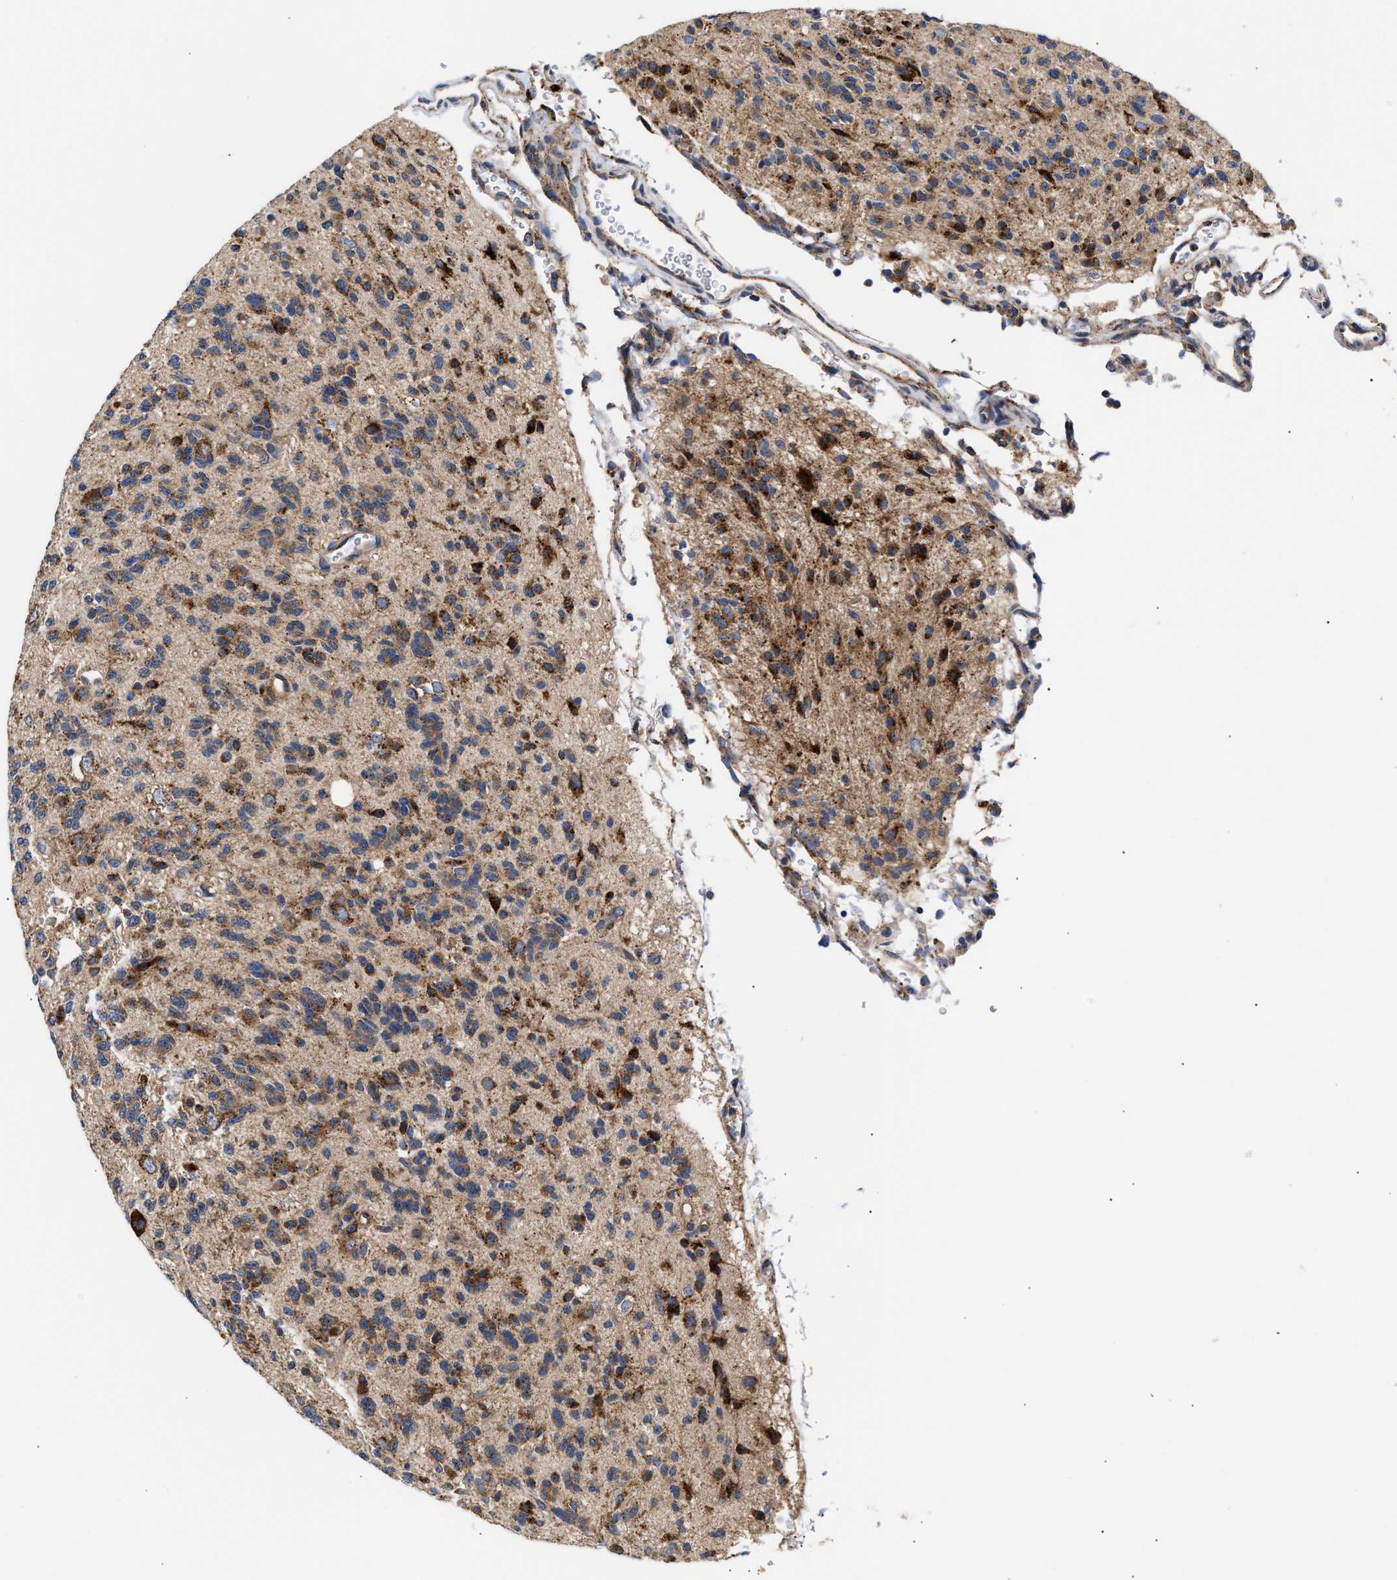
{"staining": {"intensity": "moderate", "quantity": ">75%", "location": "cytoplasmic/membranous"}, "tissue": "glioma", "cell_type": "Tumor cells", "image_type": "cancer", "snomed": [{"axis": "morphology", "description": "Glioma, malignant, Low grade"}, {"axis": "topography", "description": "Brain"}], "caption": "Moderate cytoplasmic/membranous positivity is seen in about >75% of tumor cells in glioma. (DAB IHC with brightfield microscopy, high magnification).", "gene": "CCDC146", "patient": {"sex": "male", "age": 38}}